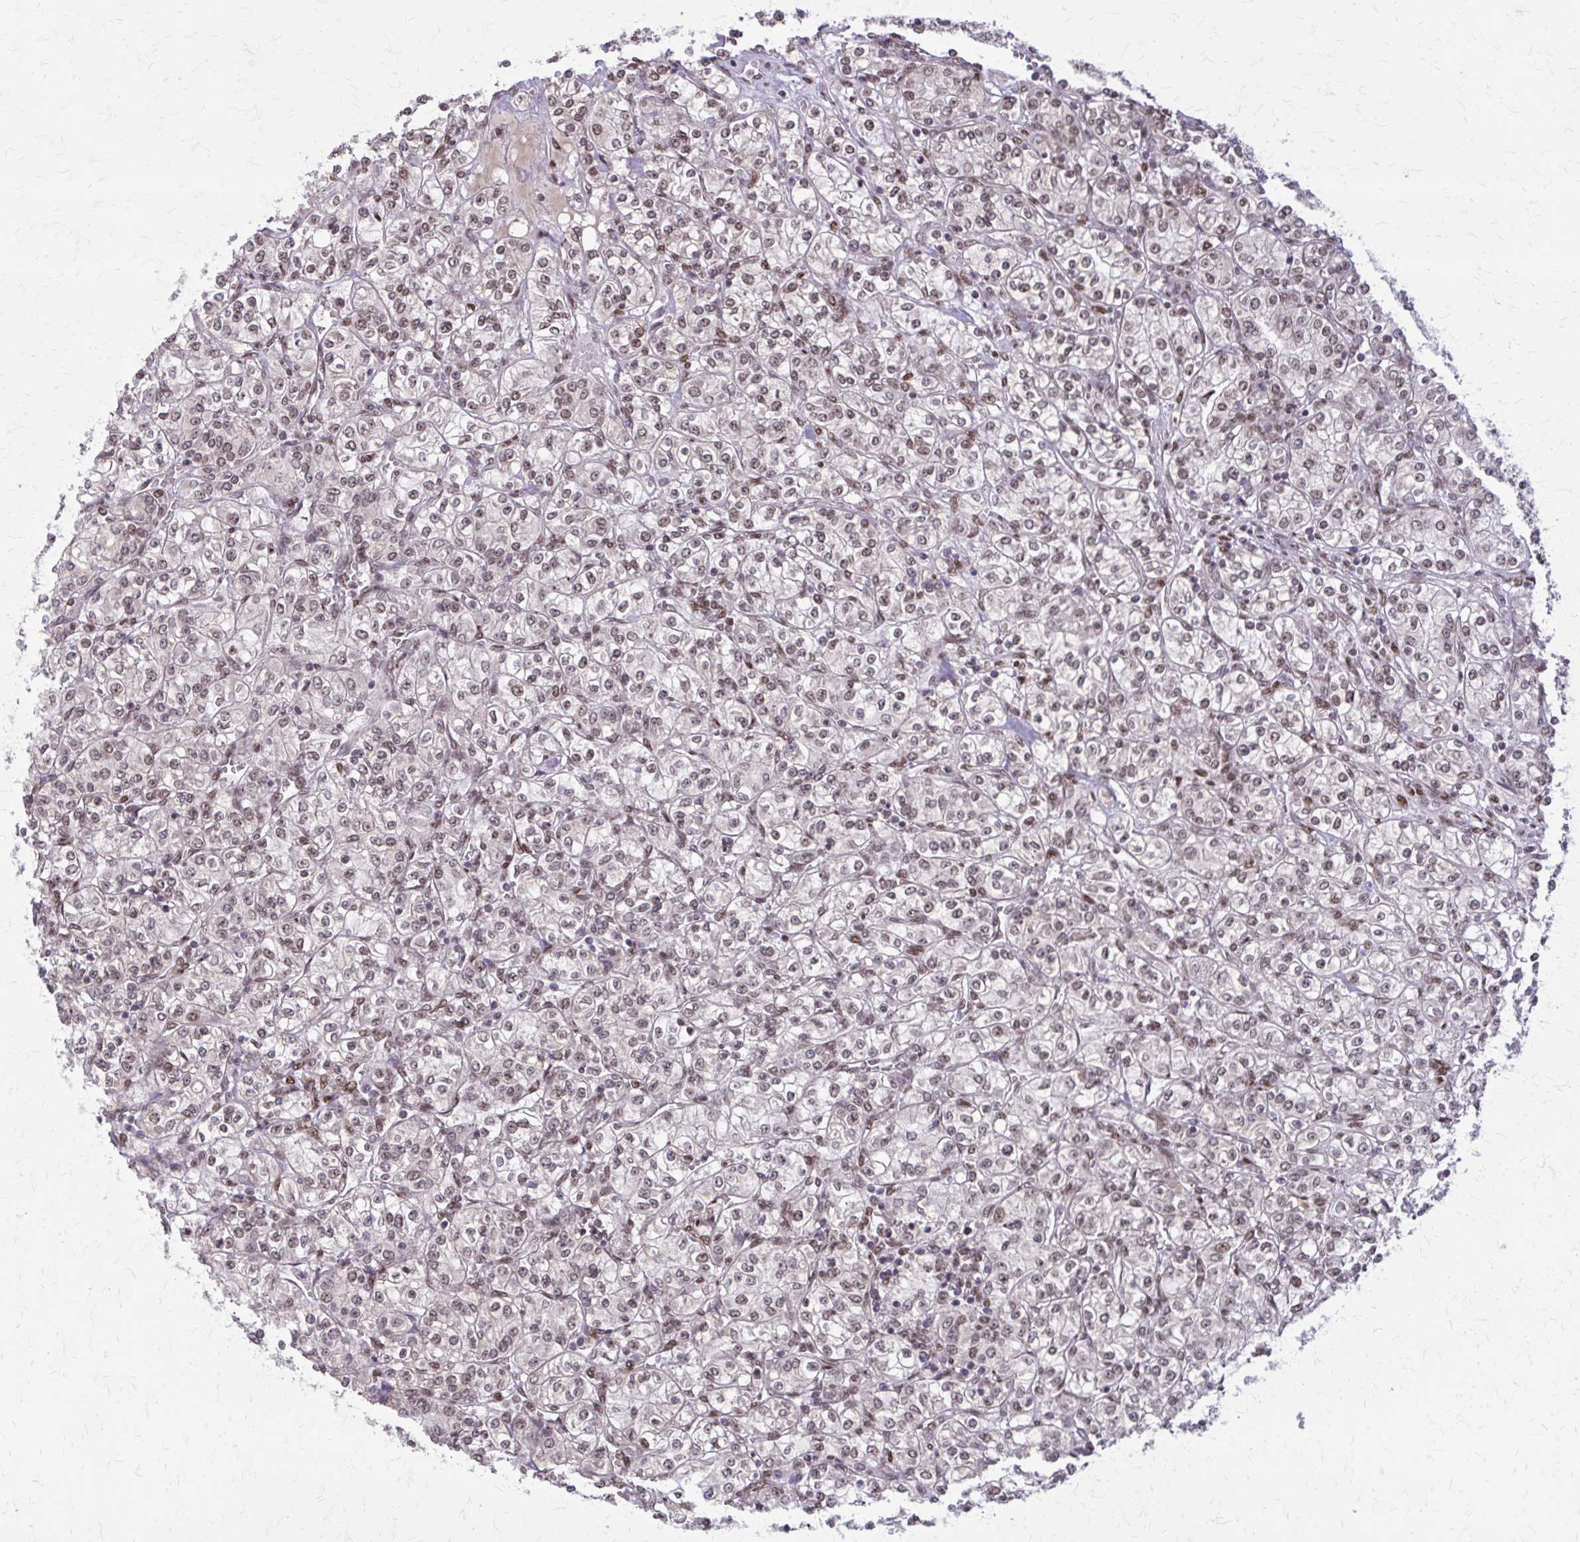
{"staining": {"intensity": "weak", "quantity": "25%-75%", "location": "nuclear"}, "tissue": "renal cancer", "cell_type": "Tumor cells", "image_type": "cancer", "snomed": [{"axis": "morphology", "description": "Adenocarcinoma, NOS"}, {"axis": "topography", "description": "Kidney"}], "caption": "Renal cancer stained for a protein (brown) shows weak nuclear positive expression in approximately 25%-75% of tumor cells.", "gene": "TTF1", "patient": {"sex": "male", "age": 77}}